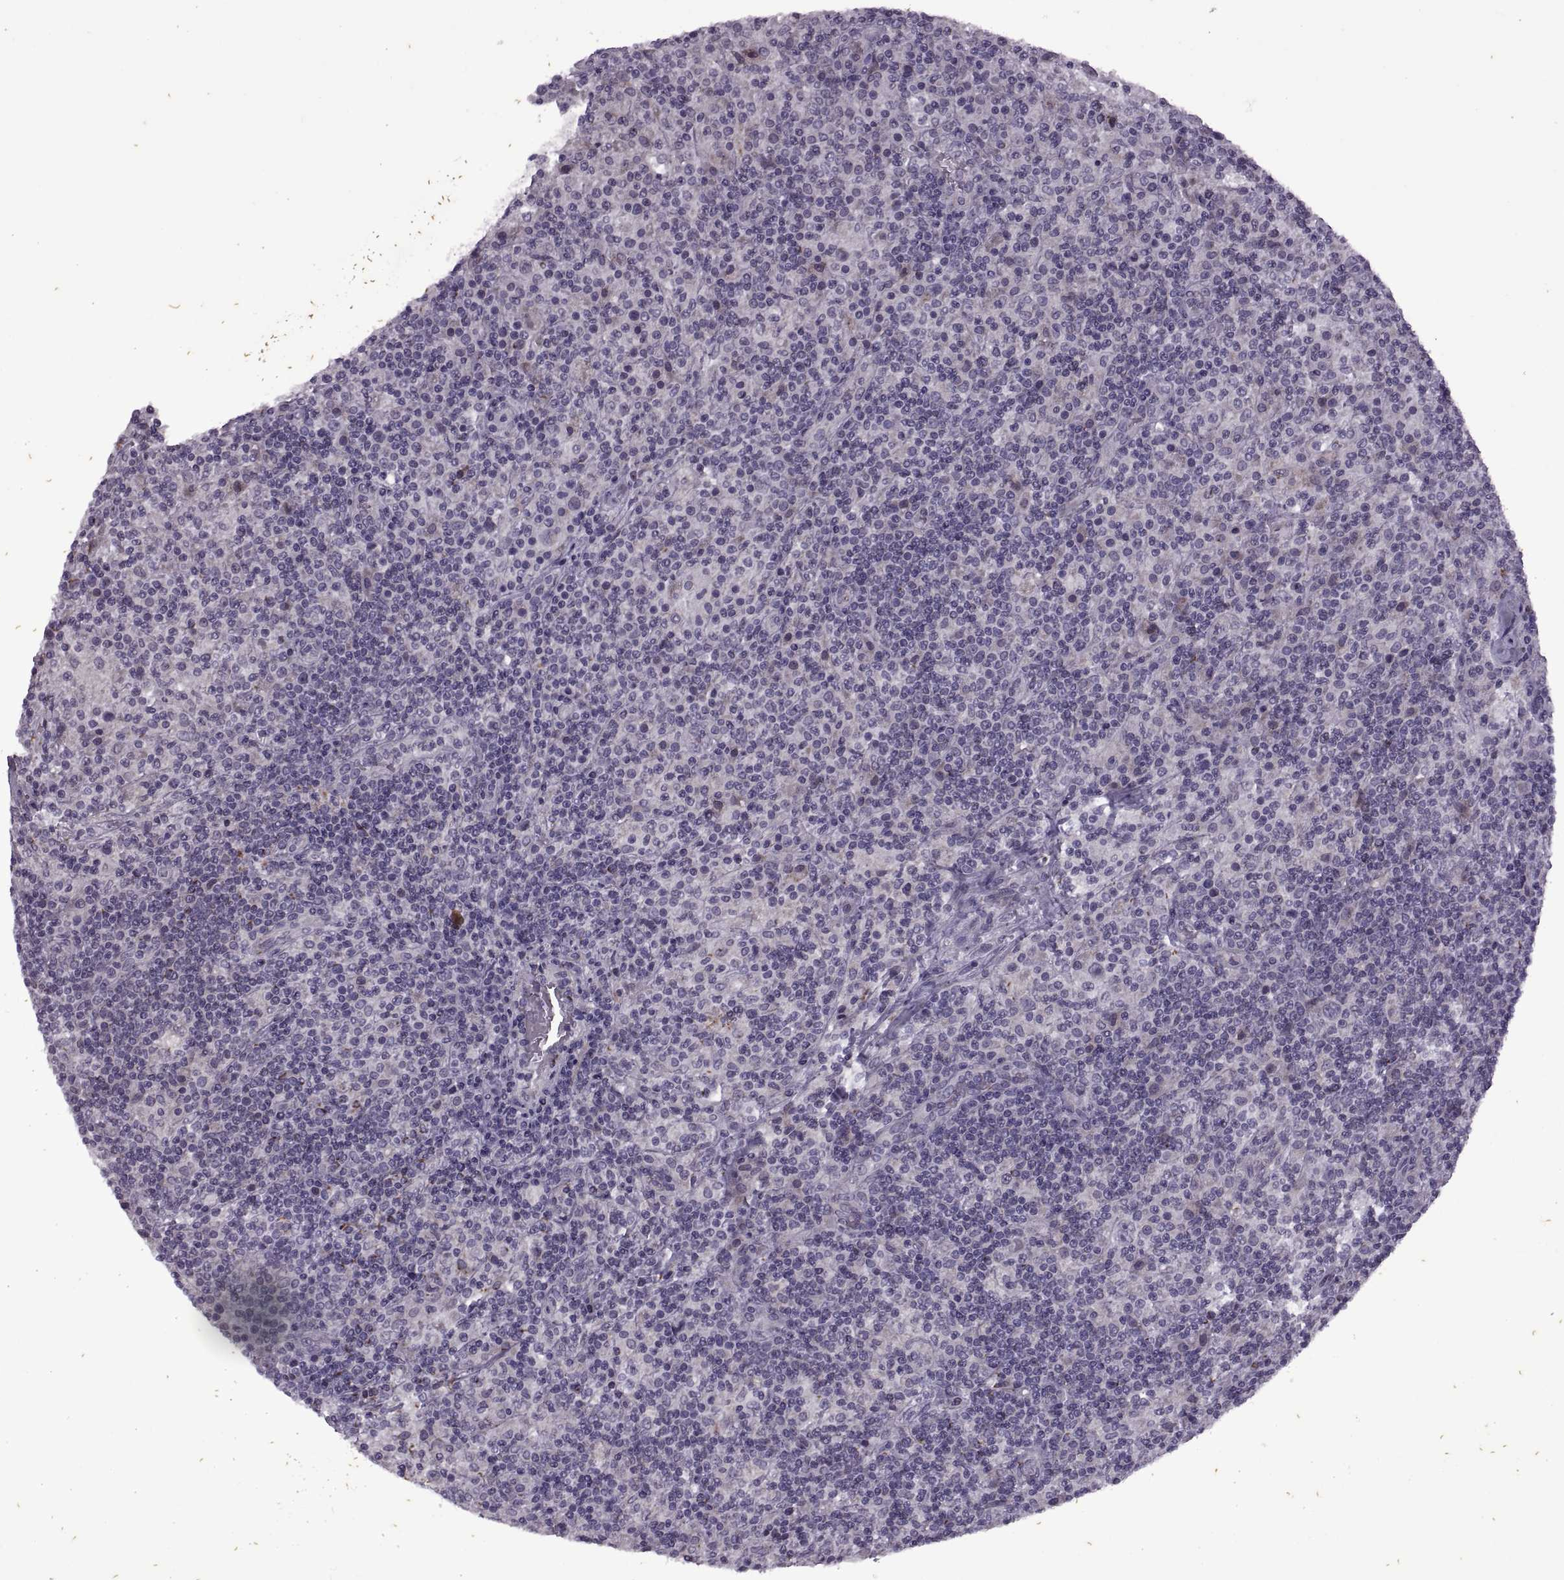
{"staining": {"intensity": "negative", "quantity": "none", "location": "none"}, "tissue": "lymphoma", "cell_type": "Tumor cells", "image_type": "cancer", "snomed": [{"axis": "morphology", "description": "Hodgkin's disease, NOS"}, {"axis": "topography", "description": "Lymph node"}], "caption": "A photomicrograph of lymphoma stained for a protein reveals no brown staining in tumor cells.", "gene": "RIPK4", "patient": {"sex": "male", "age": 70}}